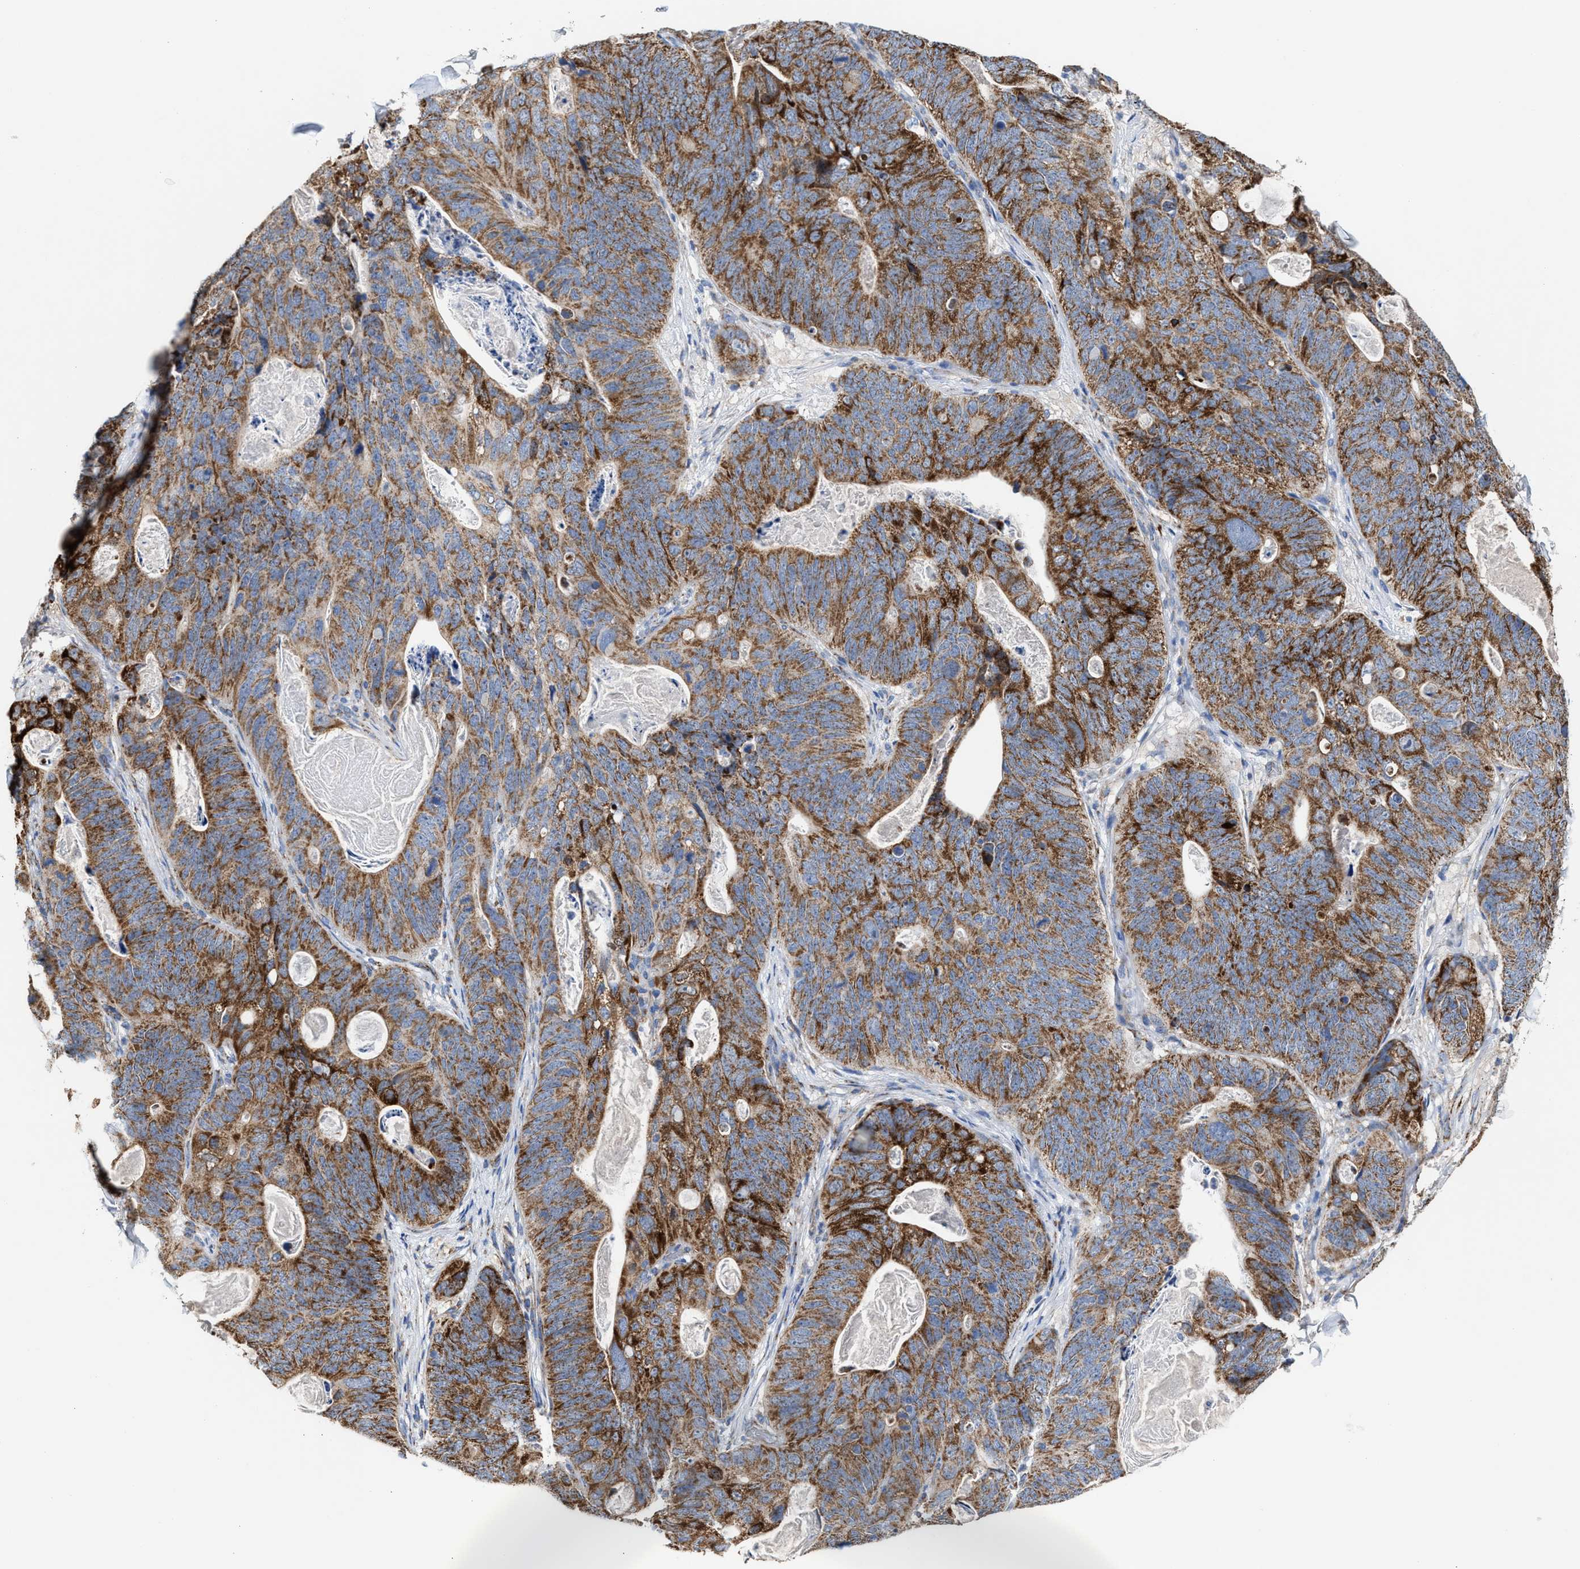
{"staining": {"intensity": "strong", "quantity": ">75%", "location": "cytoplasmic/membranous"}, "tissue": "stomach cancer", "cell_type": "Tumor cells", "image_type": "cancer", "snomed": [{"axis": "morphology", "description": "Normal tissue, NOS"}, {"axis": "morphology", "description": "Adenocarcinoma, NOS"}, {"axis": "topography", "description": "Stomach"}], "caption": "The photomicrograph demonstrates staining of stomach cancer (adenocarcinoma), revealing strong cytoplasmic/membranous protein expression (brown color) within tumor cells.", "gene": "MECR", "patient": {"sex": "female", "age": 89}}